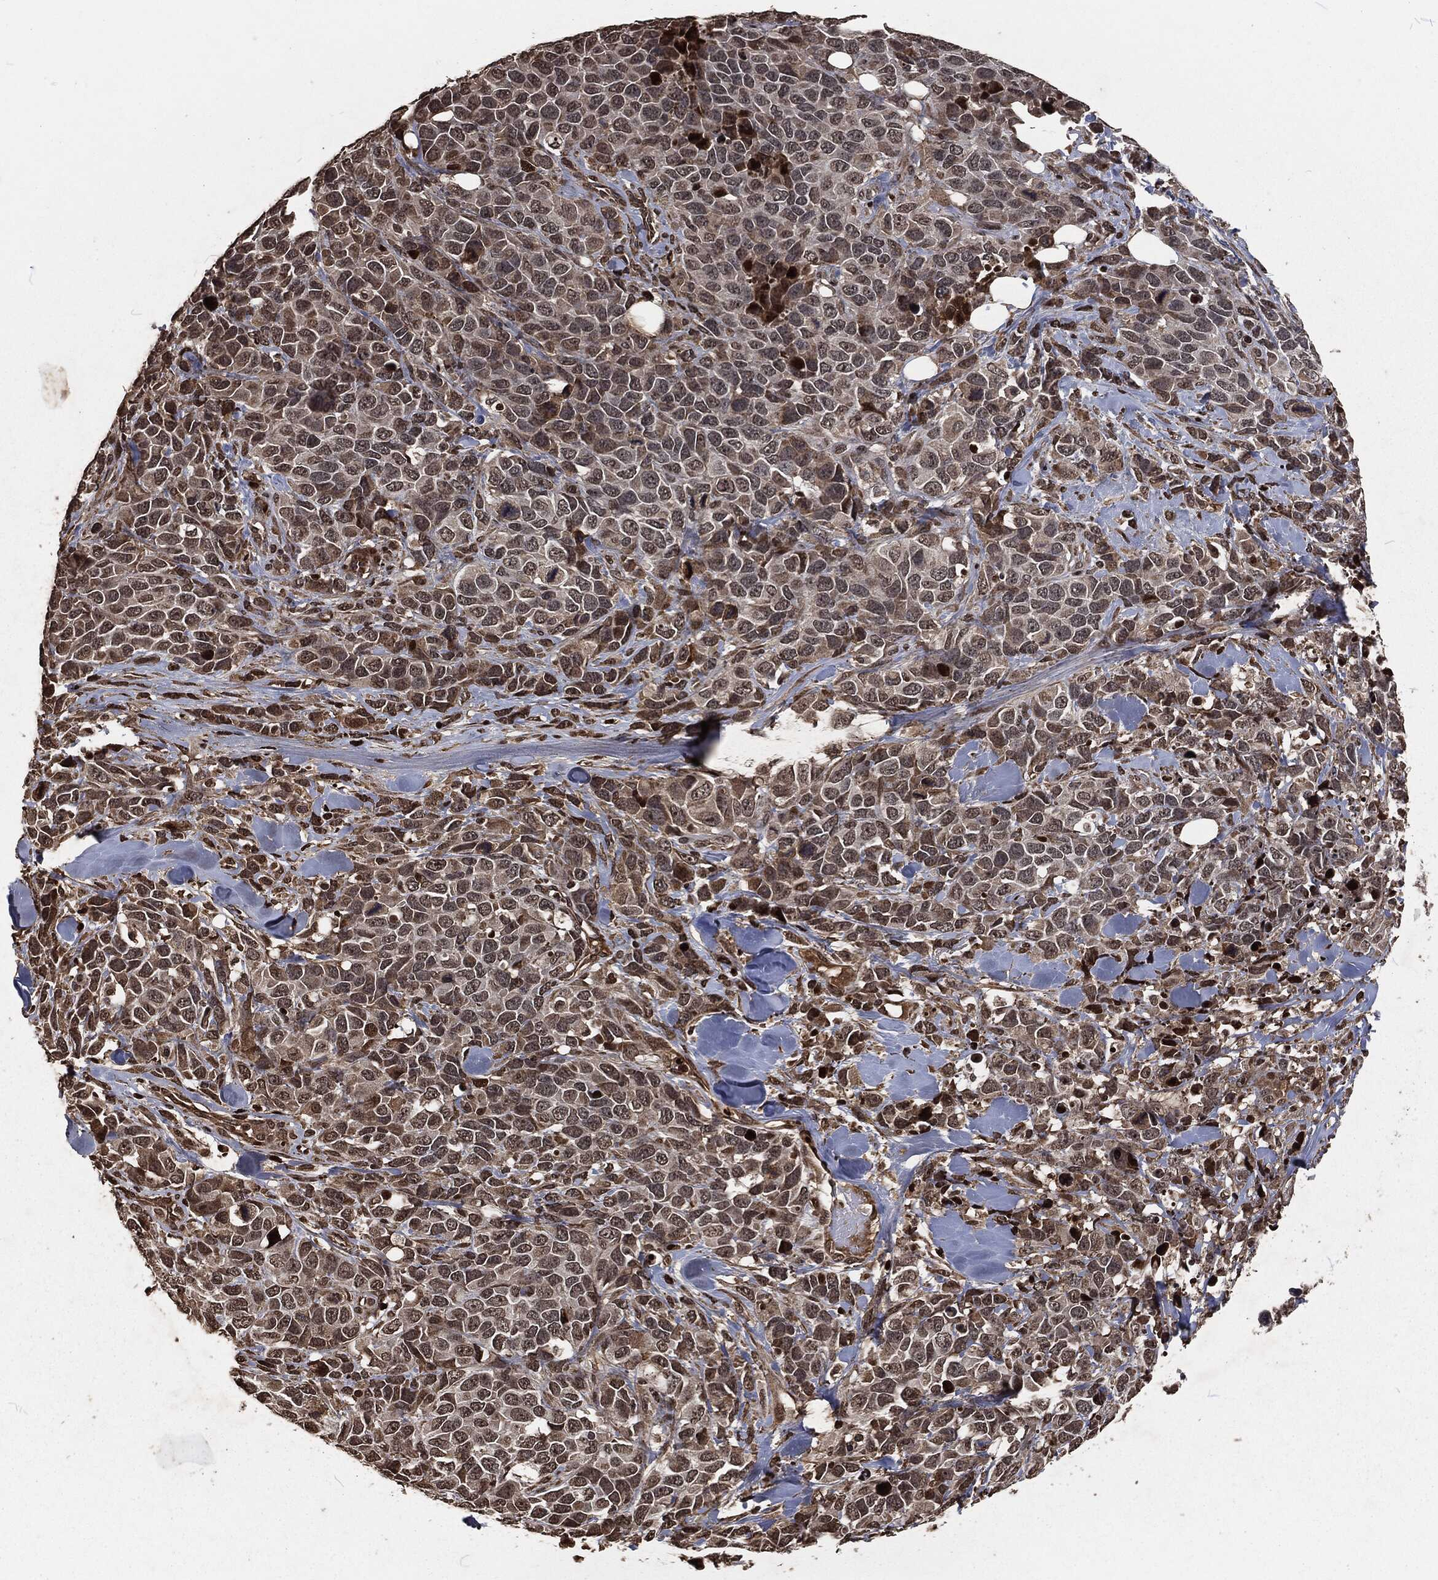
{"staining": {"intensity": "moderate", "quantity": "25%-75%", "location": "cytoplasmic/membranous,nuclear"}, "tissue": "melanoma", "cell_type": "Tumor cells", "image_type": "cancer", "snomed": [{"axis": "morphology", "description": "Malignant melanoma, Metastatic site"}, {"axis": "topography", "description": "Skin"}], "caption": "Immunohistochemistry (IHC) micrograph of human malignant melanoma (metastatic site) stained for a protein (brown), which demonstrates medium levels of moderate cytoplasmic/membranous and nuclear staining in about 25%-75% of tumor cells.", "gene": "SNAI1", "patient": {"sex": "male", "age": 84}}